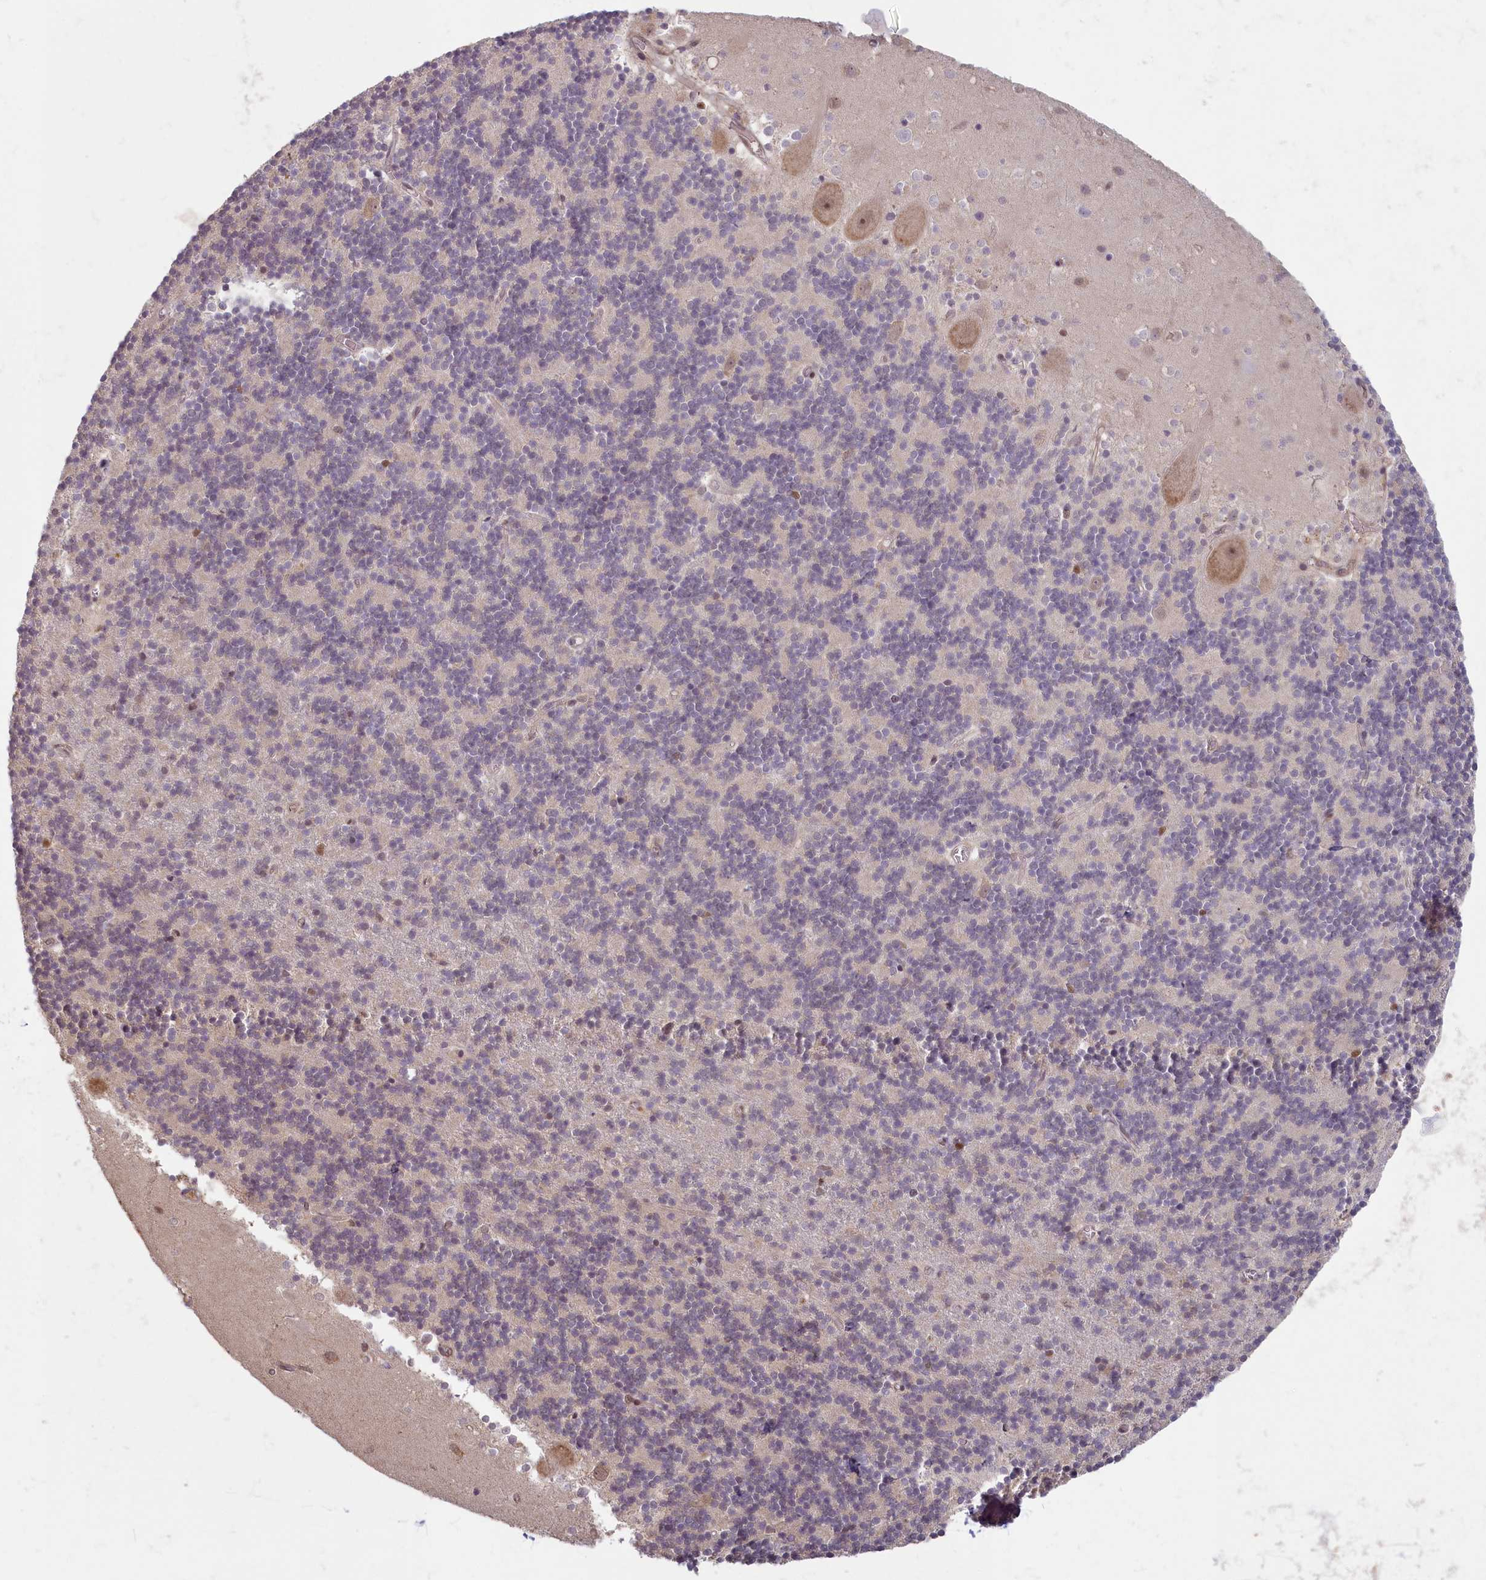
{"staining": {"intensity": "negative", "quantity": "none", "location": "none"}, "tissue": "cerebellum", "cell_type": "Cells in granular layer", "image_type": "normal", "snomed": [{"axis": "morphology", "description": "Normal tissue, NOS"}, {"axis": "topography", "description": "Cerebellum"}], "caption": "IHC photomicrograph of benign cerebellum: human cerebellum stained with DAB displays no significant protein staining in cells in granular layer. (Immunohistochemistry (ihc), brightfield microscopy, high magnification).", "gene": "C19orf44", "patient": {"sex": "male", "age": 54}}